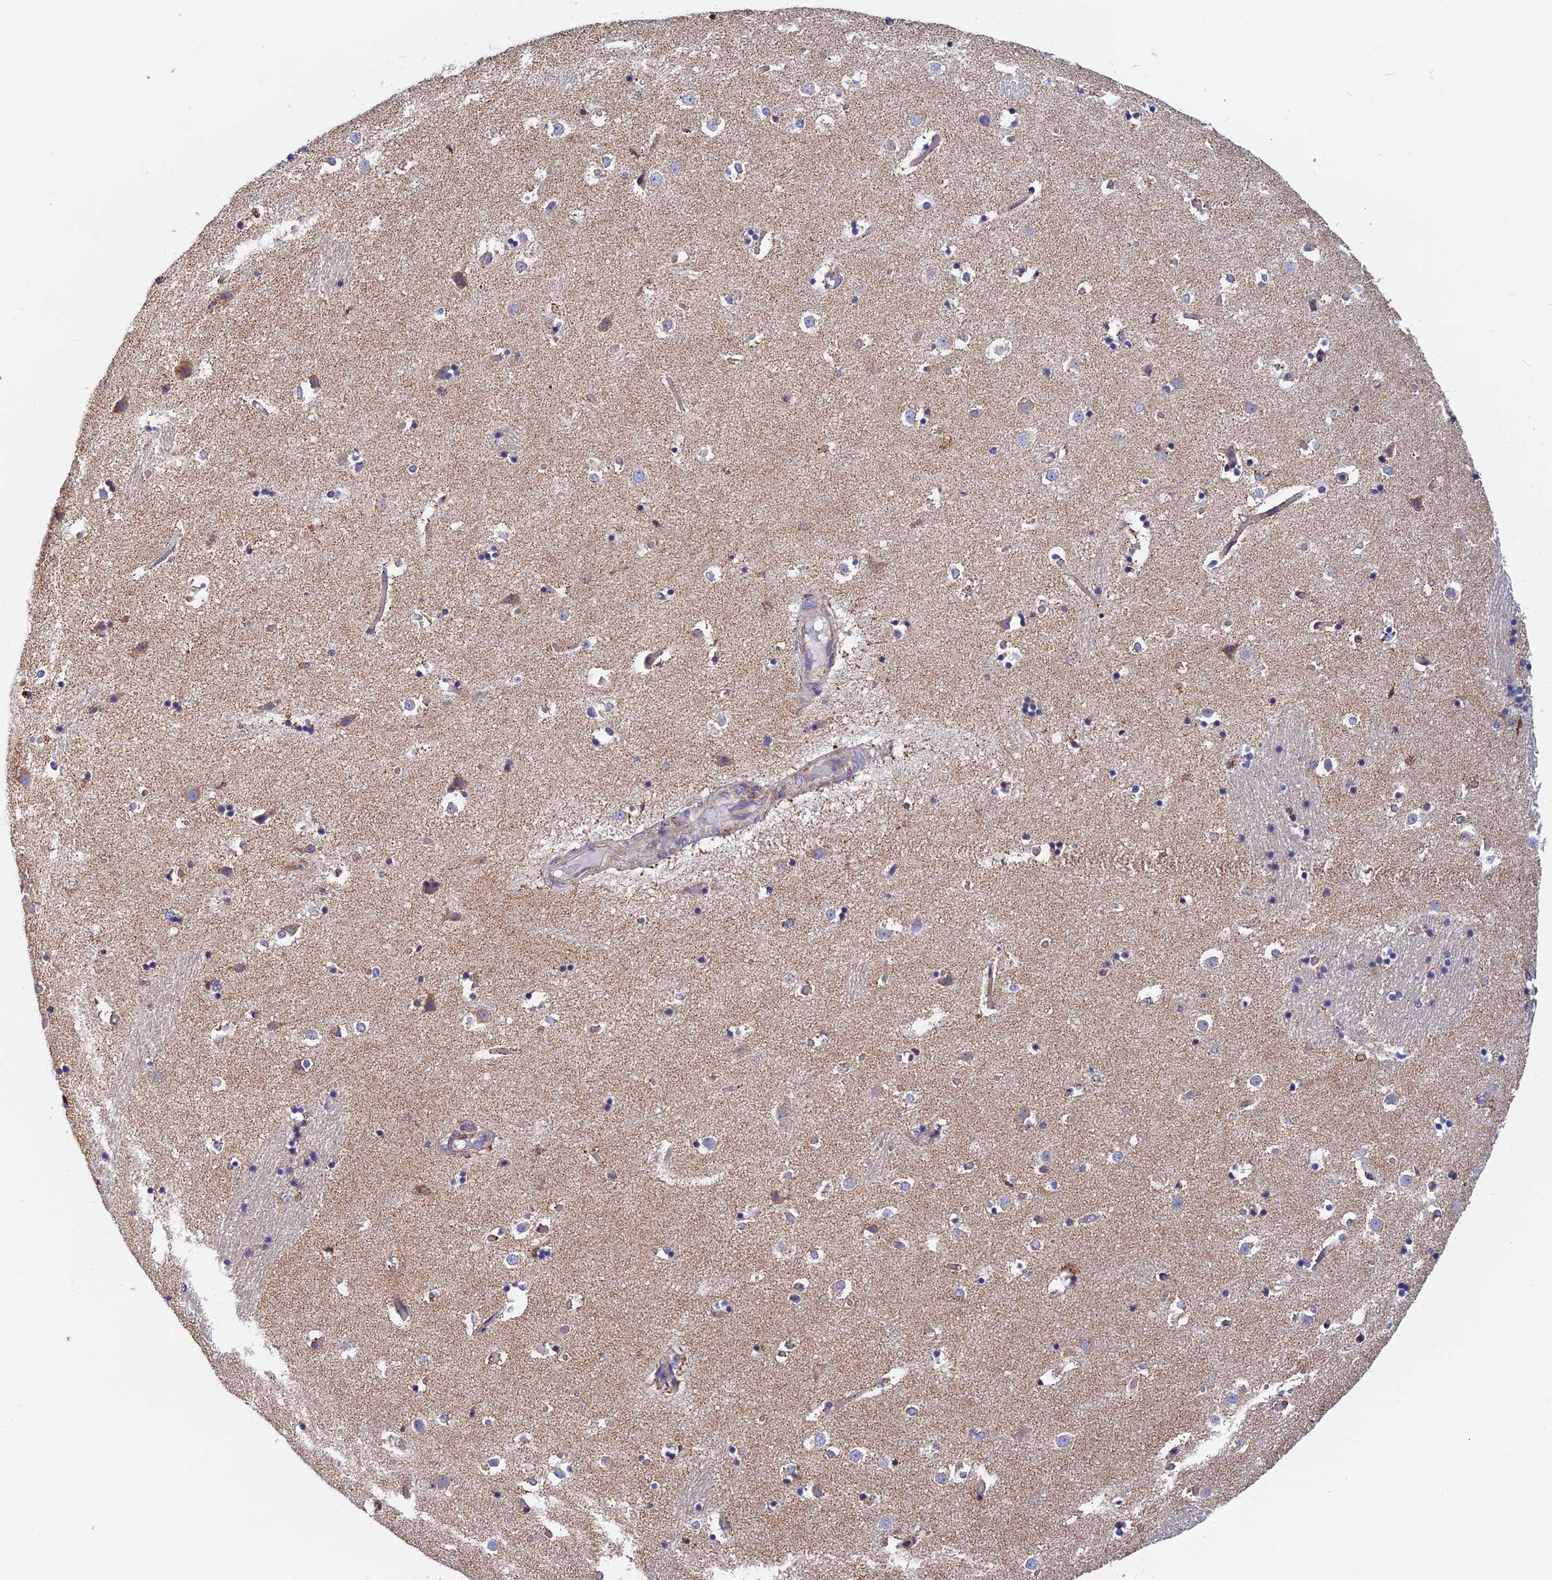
{"staining": {"intensity": "negative", "quantity": "none", "location": "none"}, "tissue": "caudate", "cell_type": "Glial cells", "image_type": "normal", "snomed": [{"axis": "morphology", "description": "Normal tissue, NOS"}, {"axis": "topography", "description": "Lateral ventricle wall"}], "caption": "High power microscopy micrograph of an immunohistochemistry (IHC) photomicrograph of normal caudate, revealing no significant staining in glial cells.", "gene": "HSD17B8", "patient": {"sex": "female", "age": 52}}